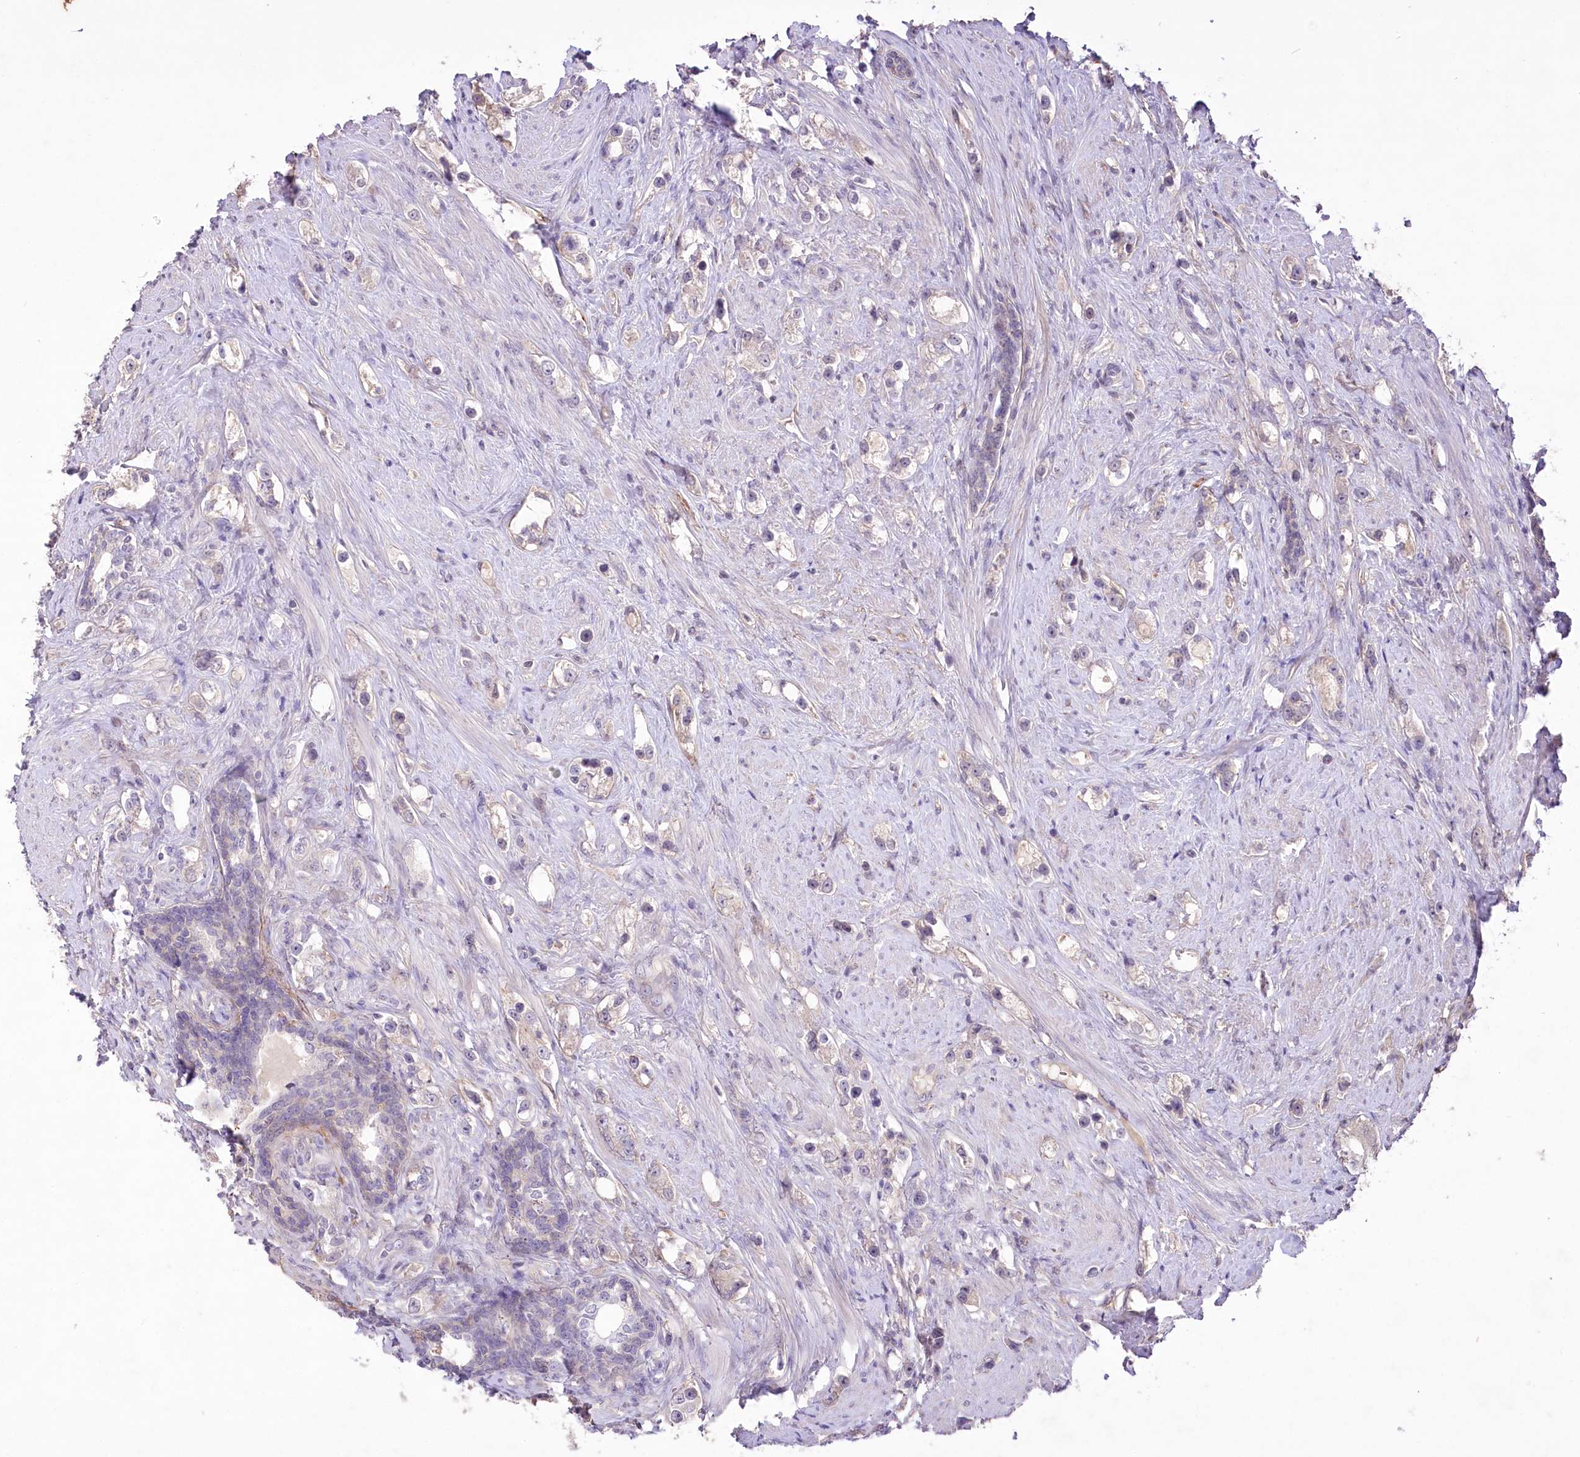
{"staining": {"intensity": "negative", "quantity": "none", "location": "none"}, "tissue": "prostate cancer", "cell_type": "Tumor cells", "image_type": "cancer", "snomed": [{"axis": "morphology", "description": "Adenocarcinoma, High grade"}, {"axis": "topography", "description": "Prostate"}], "caption": "There is no significant expression in tumor cells of prostate cancer (adenocarcinoma (high-grade)). (DAB (3,3'-diaminobenzidine) IHC with hematoxylin counter stain).", "gene": "ENPP1", "patient": {"sex": "male", "age": 63}}